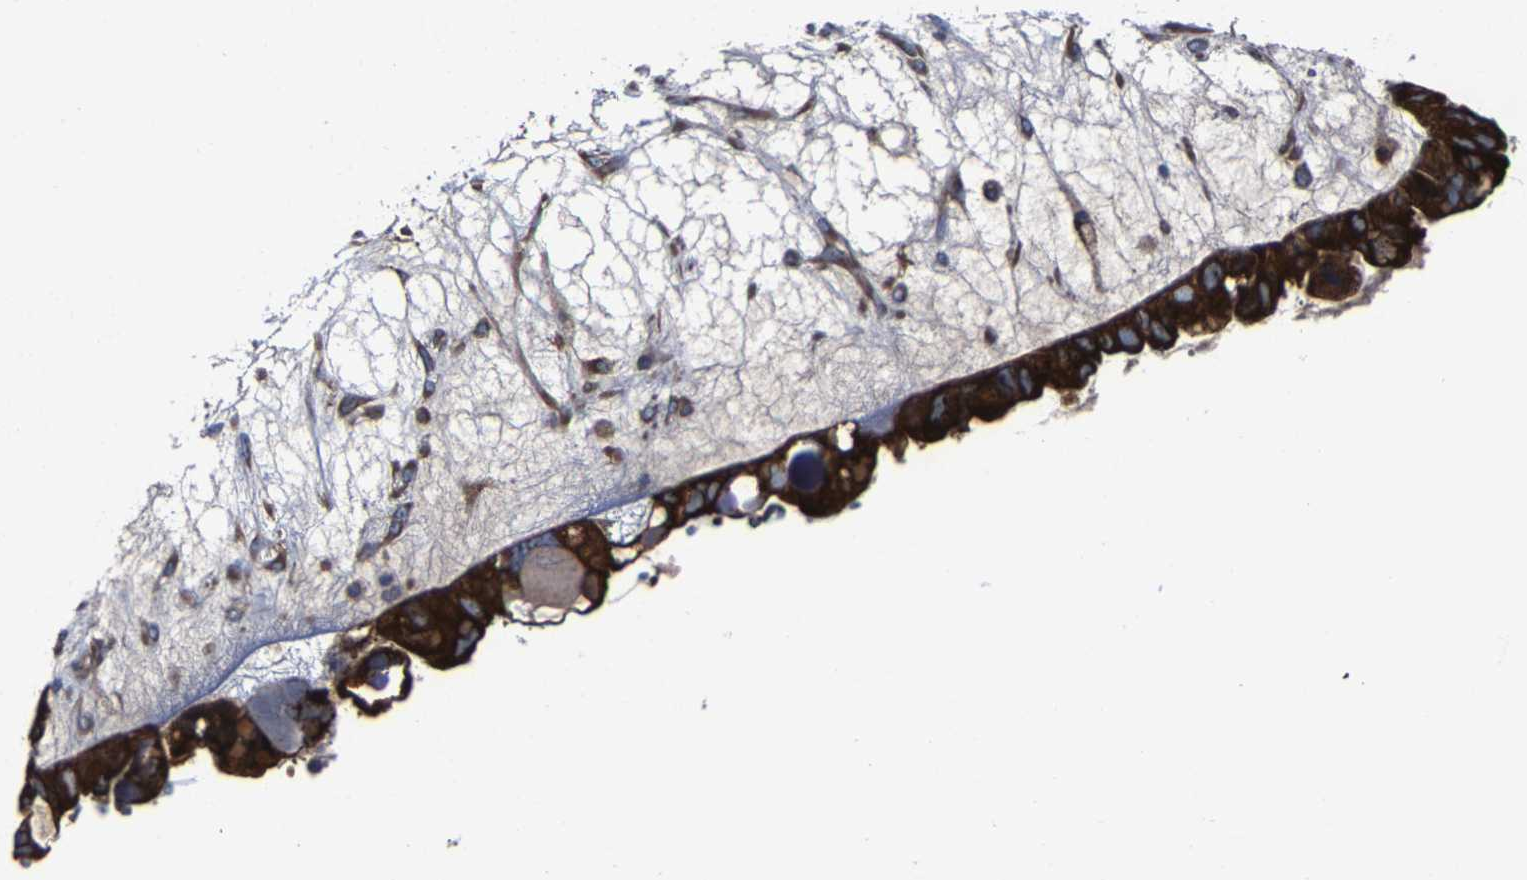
{"staining": {"intensity": "strong", "quantity": ">75%", "location": "cytoplasmic/membranous"}, "tissue": "ovarian cancer", "cell_type": "Tumor cells", "image_type": "cancer", "snomed": [{"axis": "morphology", "description": "Cystadenocarcinoma, serous, NOS"}, {"axis": "topography", "description": "Ovary"}], "caption": "Brown immunohistochemical staining in ovarian cancer (serous cystadenocarcinoma) demonstrates strong cytoplasmic/membranous positivity in about >75% of tumor cells.", "gene": "EBAG9", "patient": {"sex": "female", "age": 79}}